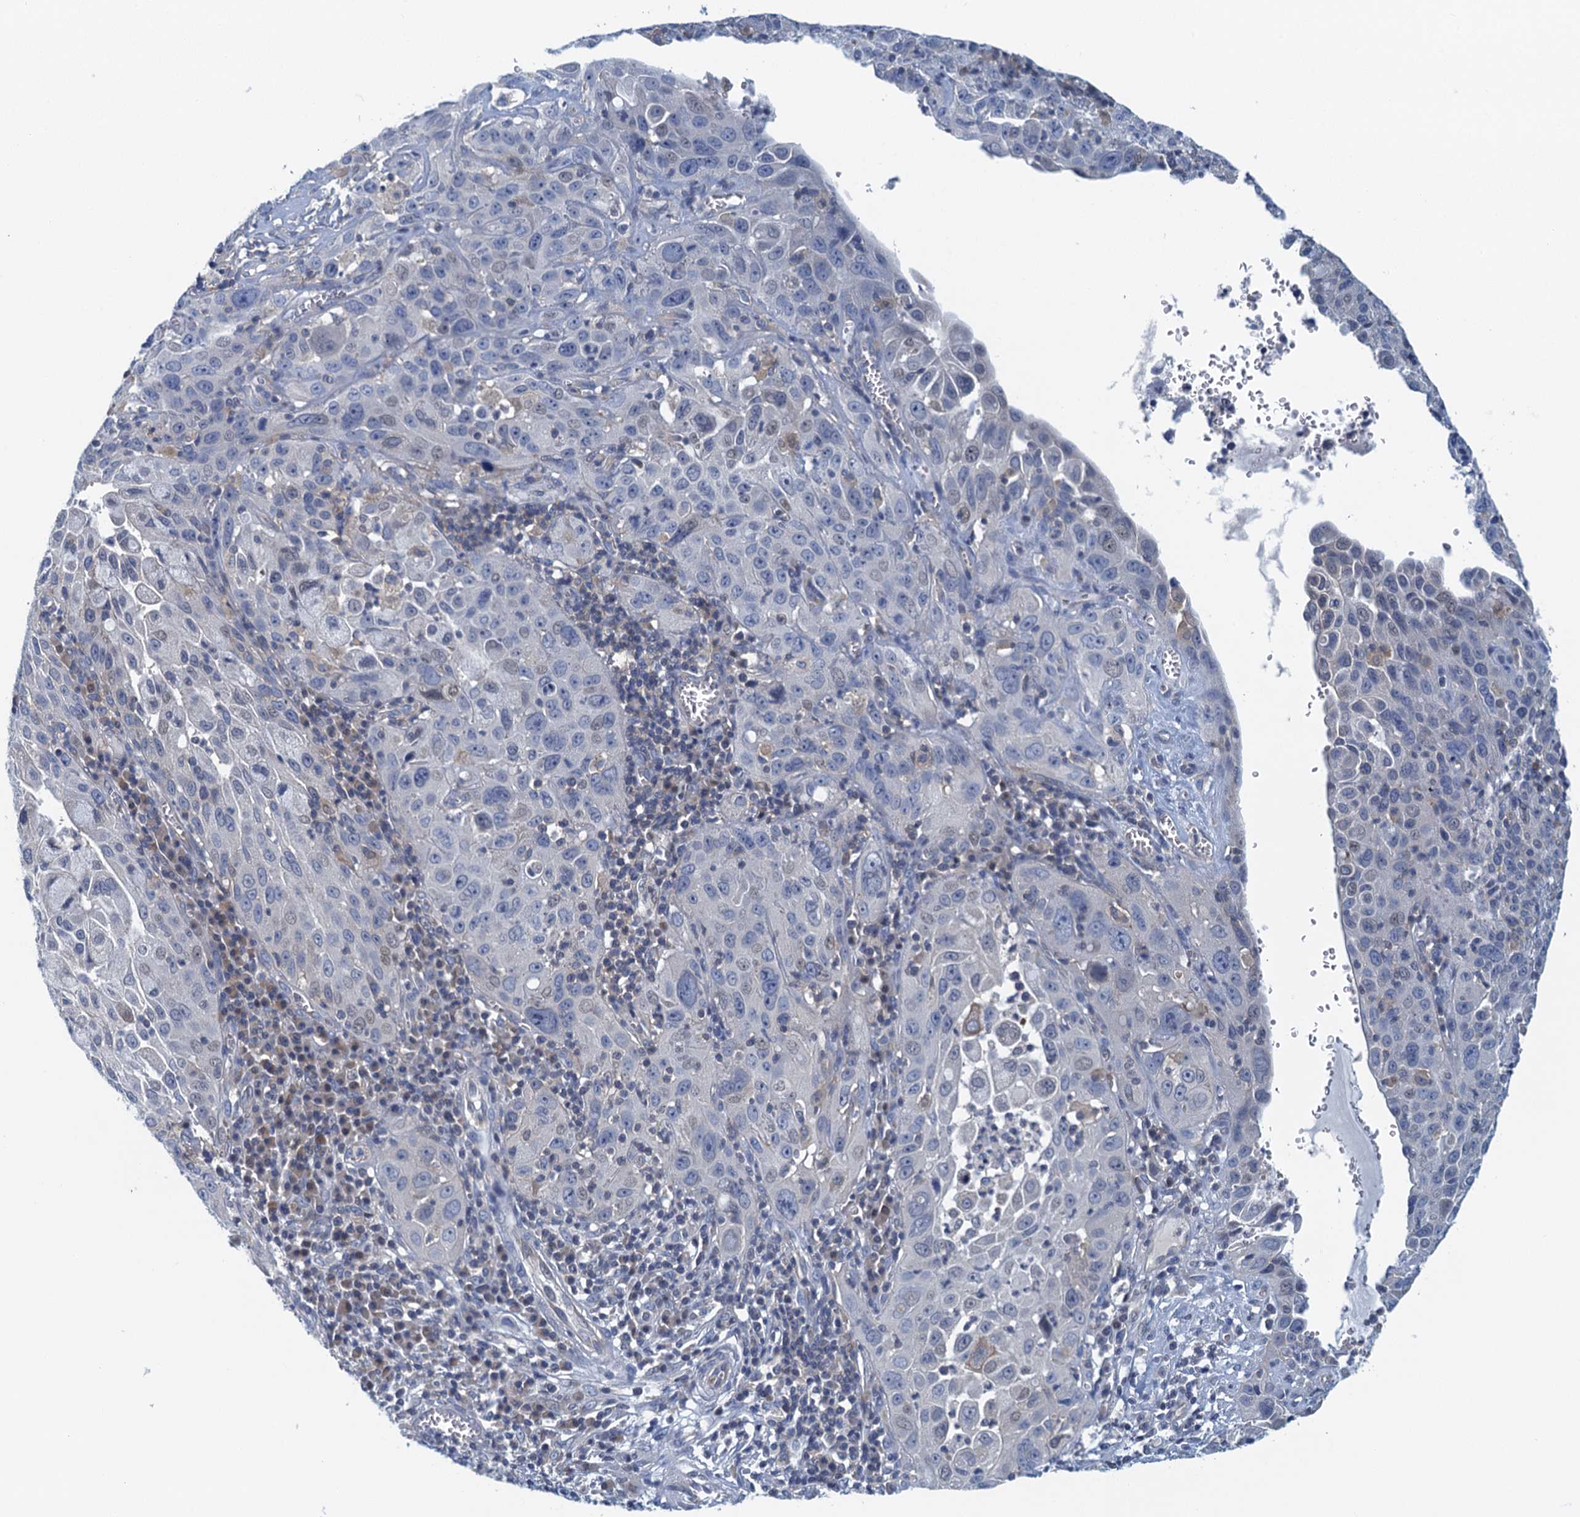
{"staining": {"intensity": "negative", "quantity": "none", "location": "none"}, "tissue": "cervical cancer", "cell_type": "Tumor cells", "image_type": "cancer", "snomed": [{"axis": "morphology", "description": "Squamous cell carcinoma, NOS"}, {"axis": "topography", "description": "Cervix"}], "caption": "Tumor cells show no significant protein expression in cervical cancer (squamous cell carcinoma).", "gene": "NCKAP1L", "patient": {"sex": "female", "age": 42}}